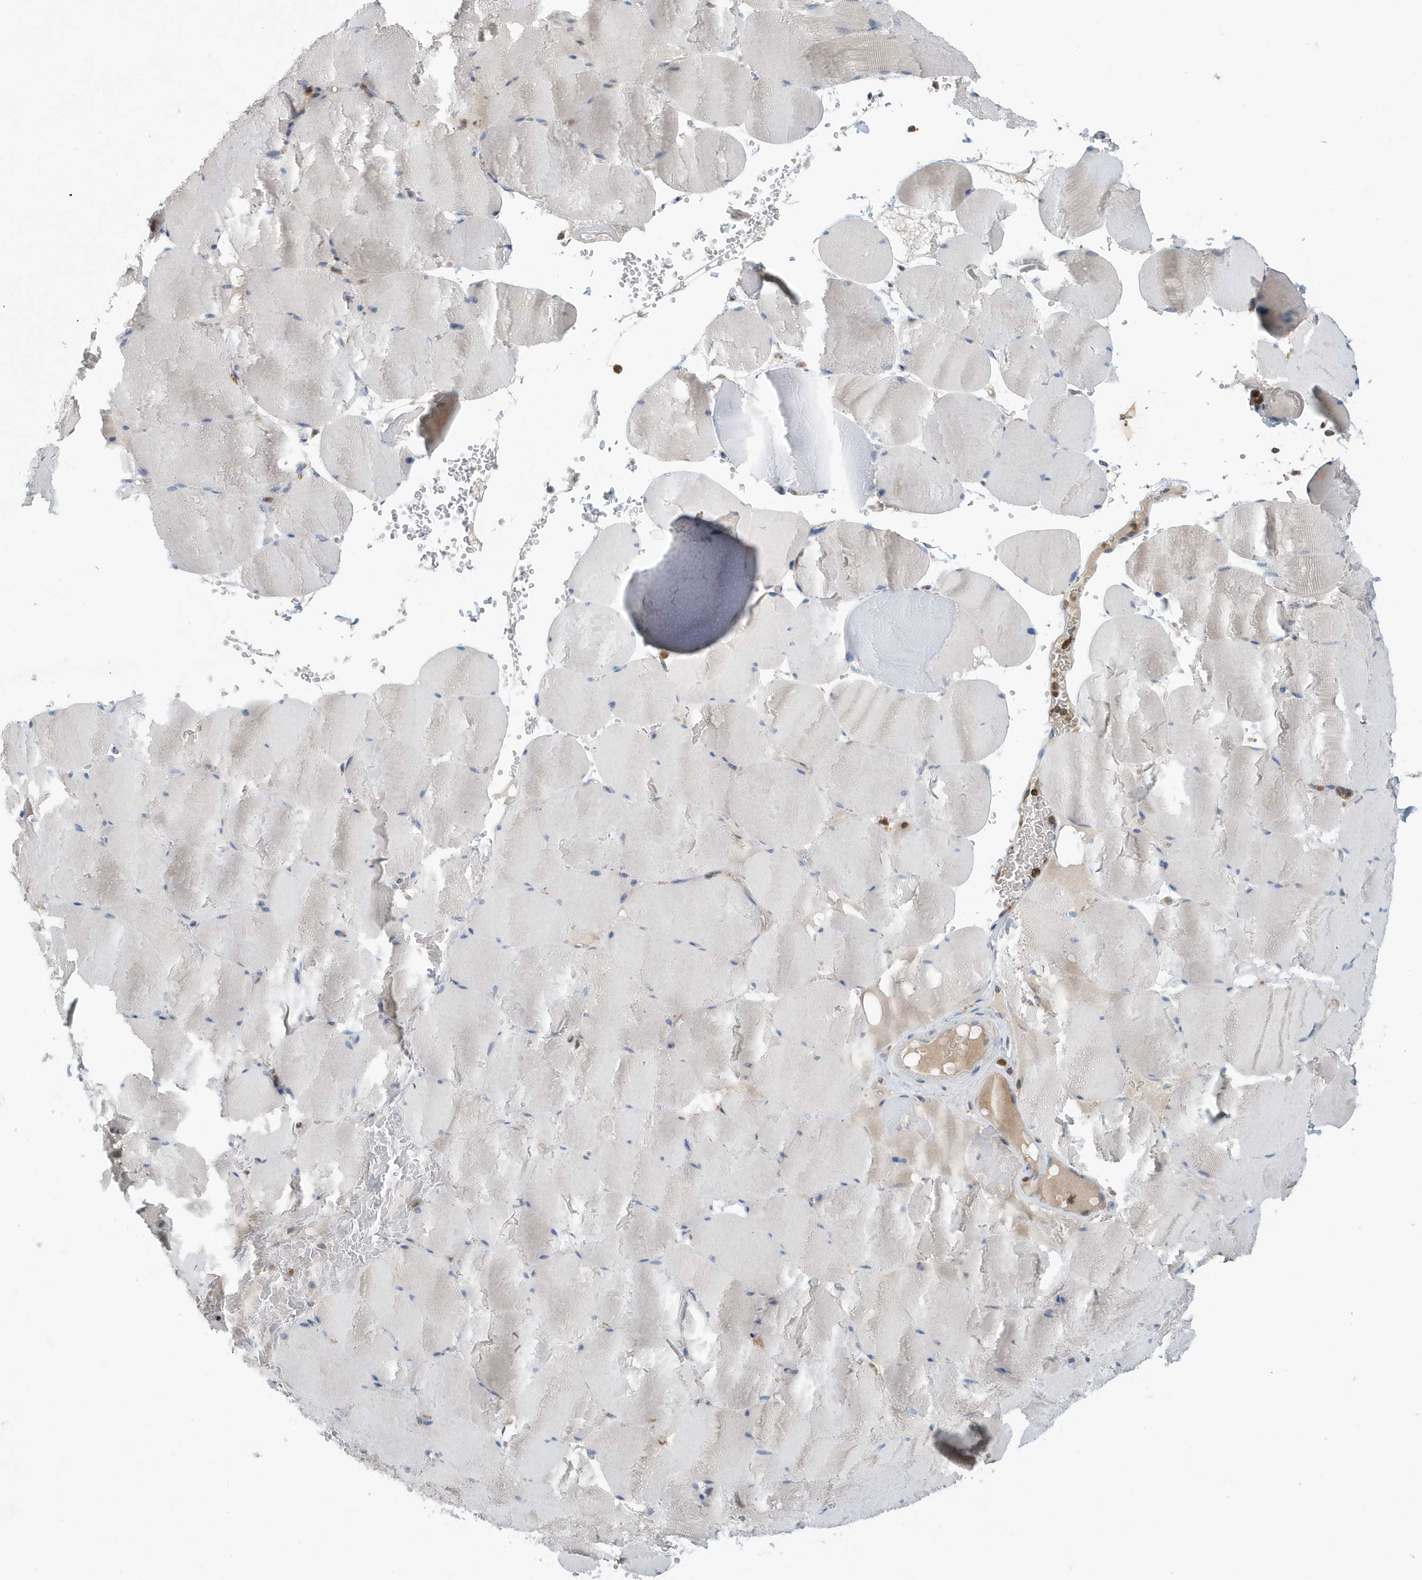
{"staining": {"intensity": "negative", "quantity": "none", "location": "none"}, "tissue": "skeletal muscle", "cell_type": "Myocytes", "image_type": "normal", "snomed": [{"axis": "morphology", "description": "Normal tissue, NOS"}, {"axis": "topography", "description": "Skeletal muscle"}, {"axis": "topography", "description": "Head-Neck"}], "caption": "Immunohistochemistry micrograph of normal skeletal muscle: human skeletal muscle stained with DAB (3,3'-diaminobenzidine) shows no significant protein expression in myocytes.", "gene": "NSUN3", "patient": {"sex": "male", "age": 66}}